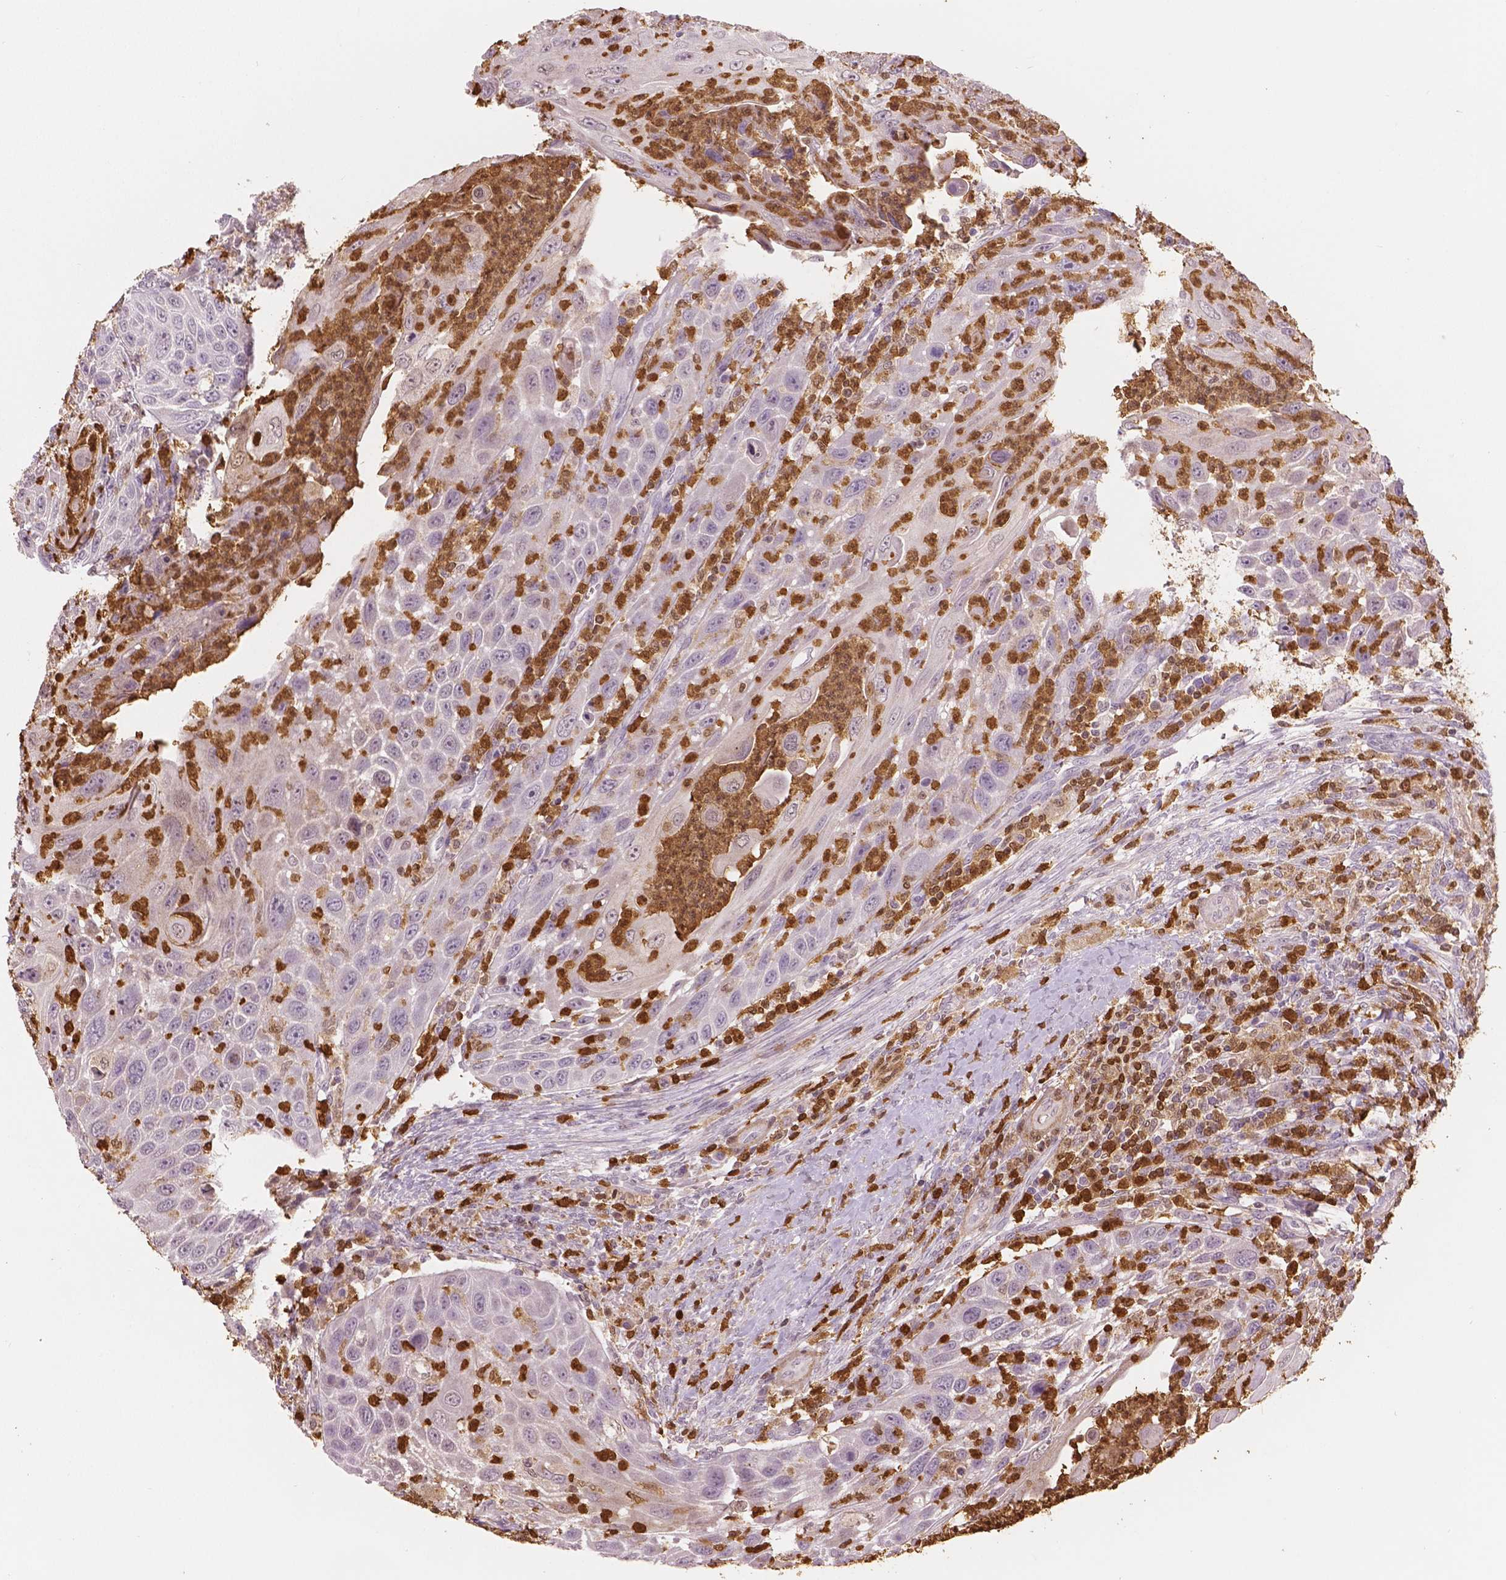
{"staining": {"intensity": "negative", "quantity": "none", "location": "none"}, "tissue": "head and neck cancer", "cell_type": "Tumor cells", "image_type": "cancer", "snomed": [{"axis": "morphology", "description": "Squamous cell carcinoma, NOS"}, {"axis": "topography", "description": "Head-Neck"}], "caption": "Photomicrograph shows no protein positivity in tumor cells of head and neck cancer (squamous cell carcinoma) tissue. (Stains: DAB immunohistochemistry (IHC) with hematoxylin counter stain, Microscopy: brightfield microscopy at high magnification).", "gene": "S100A4", "patient": {"sex": "male", "age": 69}}